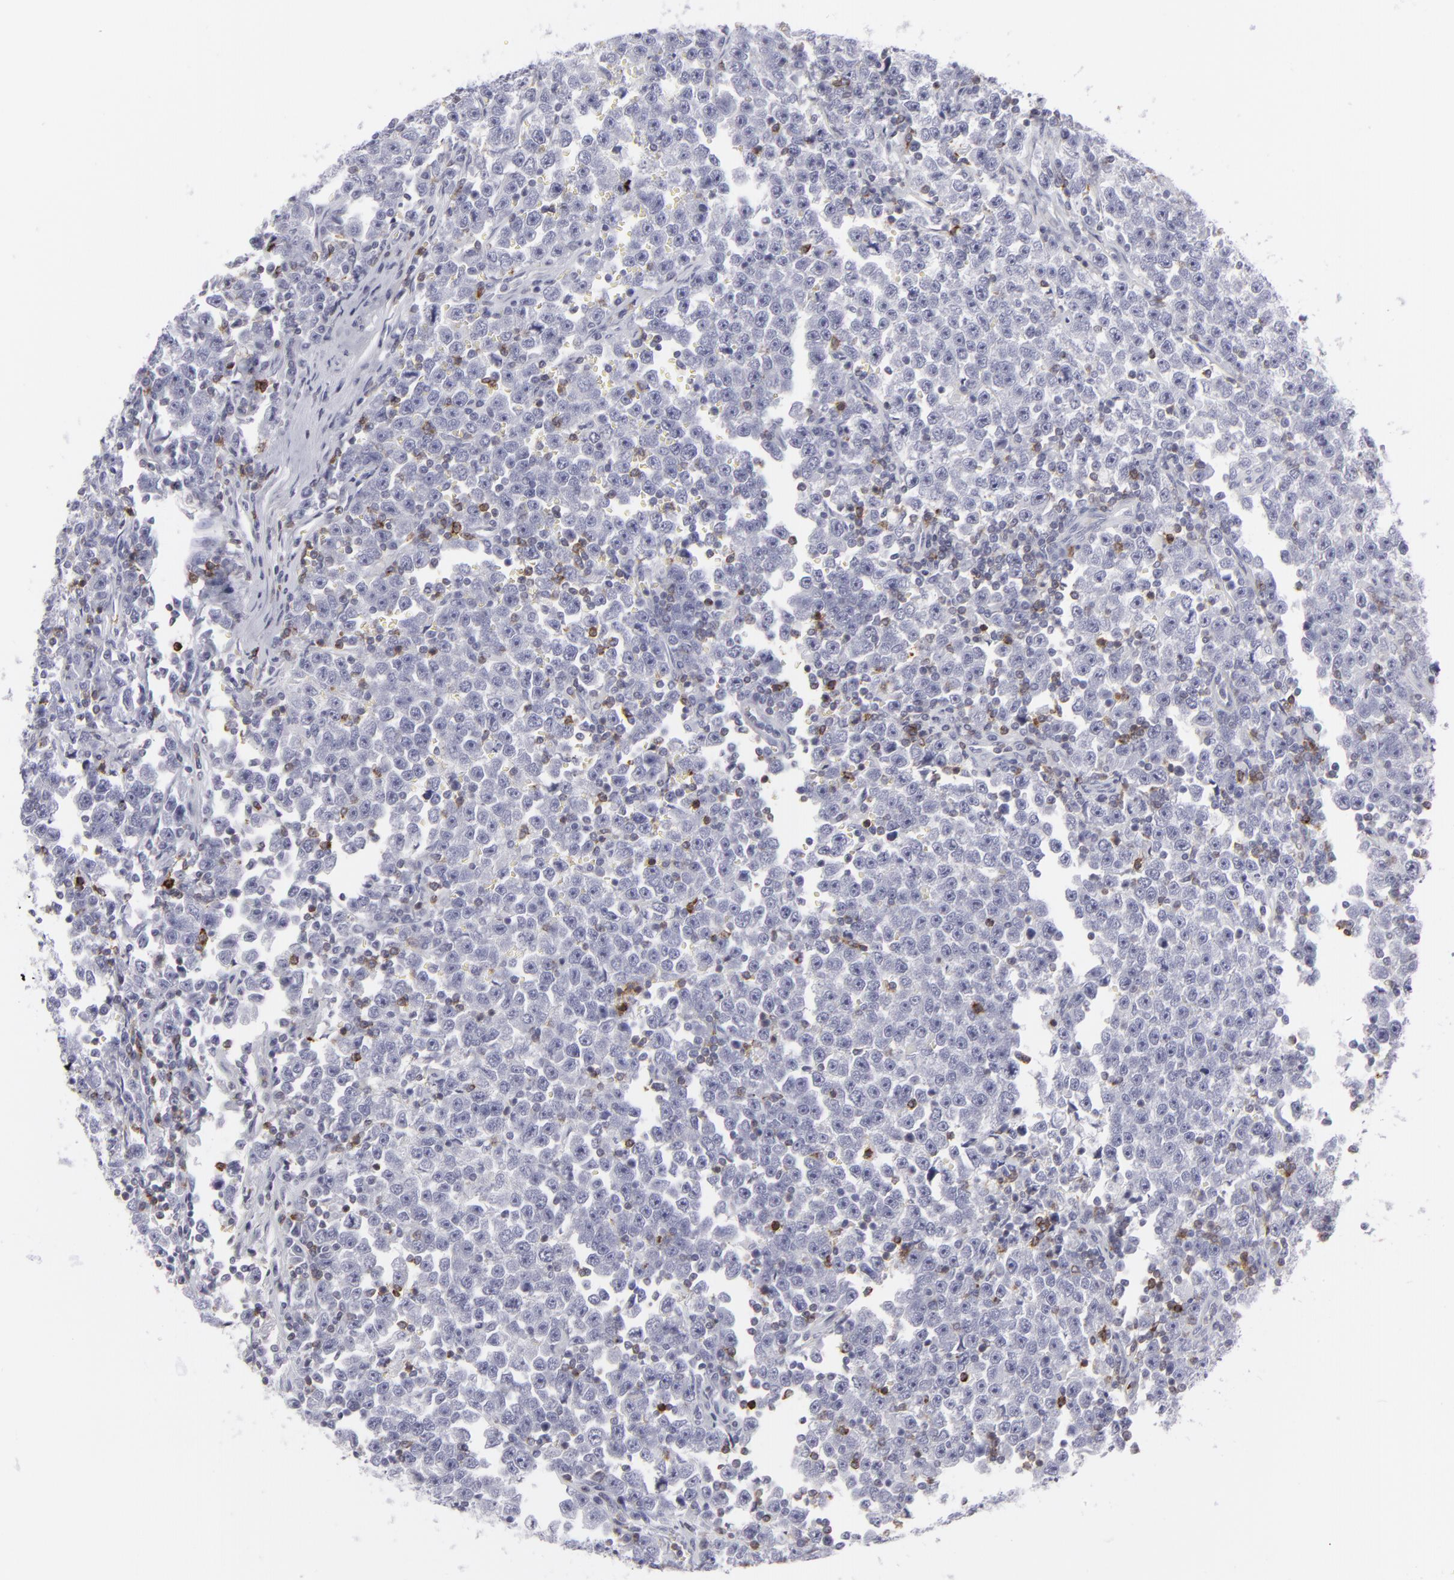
{"staining": {"intensity": "negative", "quantity": "none", "location": "none"}, "tissue": "testis cancer", "cell_type": "Tumor cells", "image_type": "cancer", "snomed": [{"axis": "morphology", "description": "Seminoma, NOS"}, {"axis": "topography", "description": "Testis"}], "caption": "Tumor cells are negative for brown protein staining in testis seminoma.", "gene": "CD7", "patient": {"sex": "male", "age": 43}}